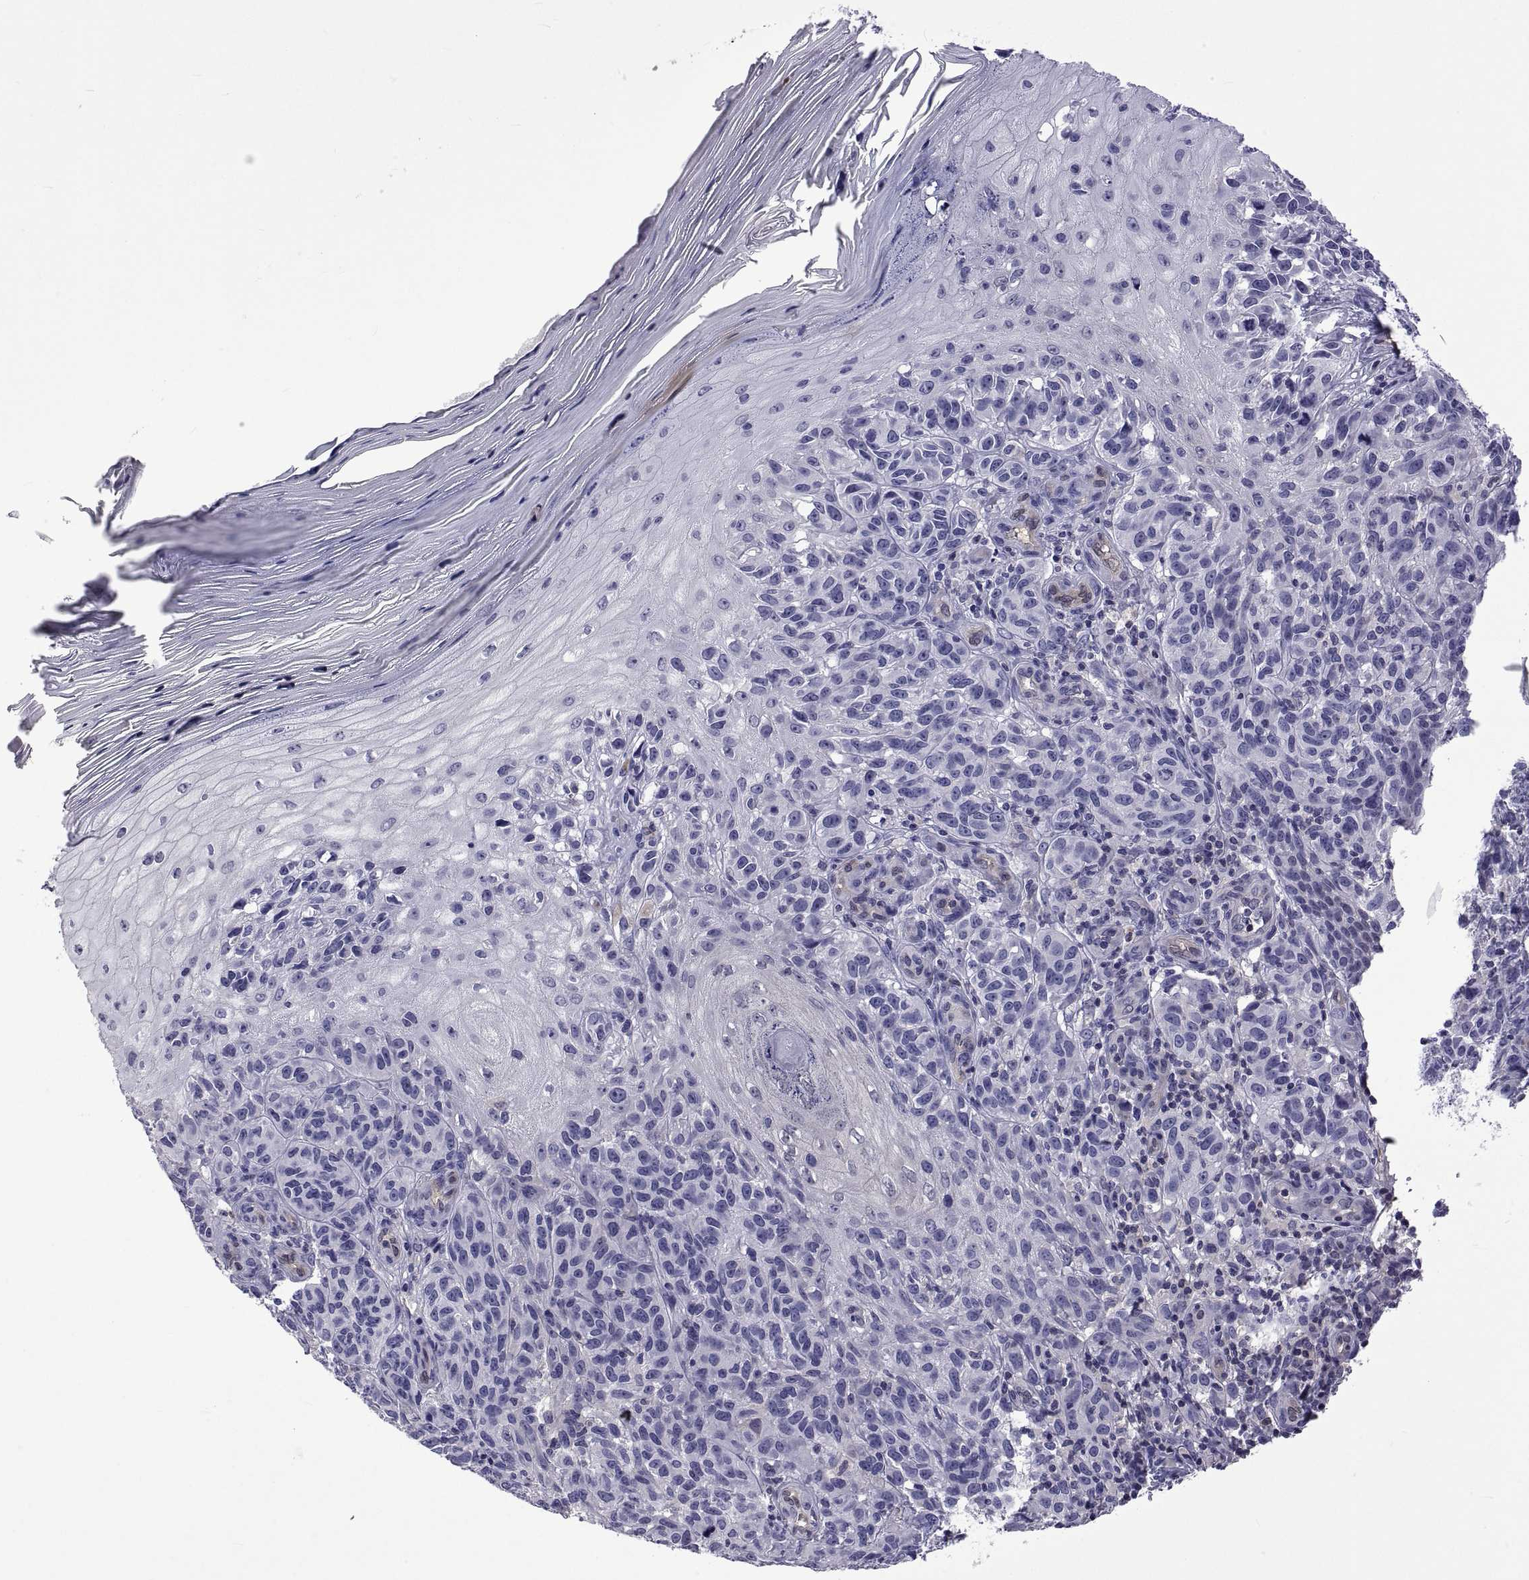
{"staining": {"intensity": "negative", "quantity": "none", "location": "none"}, "tissue": "melanoma", "cell_type": "Tumor cells", "image_type": "cancer", "snomed": [{"axis": "morphology", "description": "Malignant melanoma, NOS"}, {"axis": "topography", "description": "Skin"}], "caption": "This is a image of IHC staining of melanoma, which shows no staining in tumor cells.", "gene": "LCN9", "patient": {"sex": "female", "age": 53}}